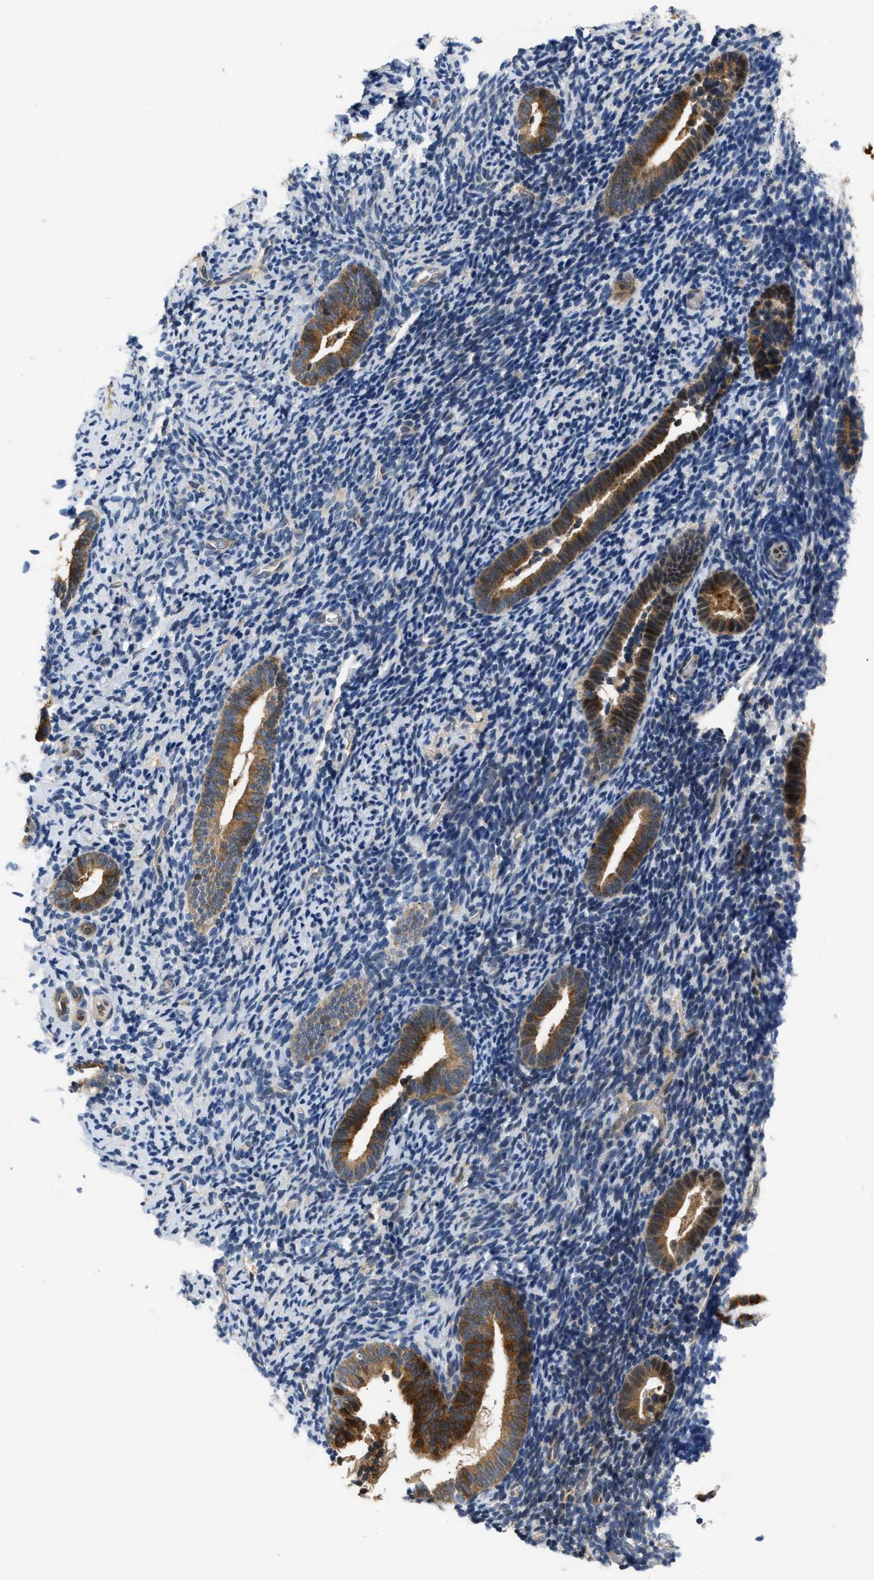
{"staining": {"intensity": "negative", "quantity": "none", "location": "none"}, "tissue": "endometrium", "cell_type": "Cells in endometrial stroma", "image_type": "normal", "snomed": [{"axis": "morphology", "description": "Normal tissue, NOS"}, {"axis": "topography", "description": "Endometrium"}], "caption": "DAB (3,3'-diaminobenzidine) immunohistochemical staining of unremarkable endometrium exhibits no significant expression in cells in endometrial stroma.", "gene": "TNIP2", "patient": {"sex": "female", "age": 51}}